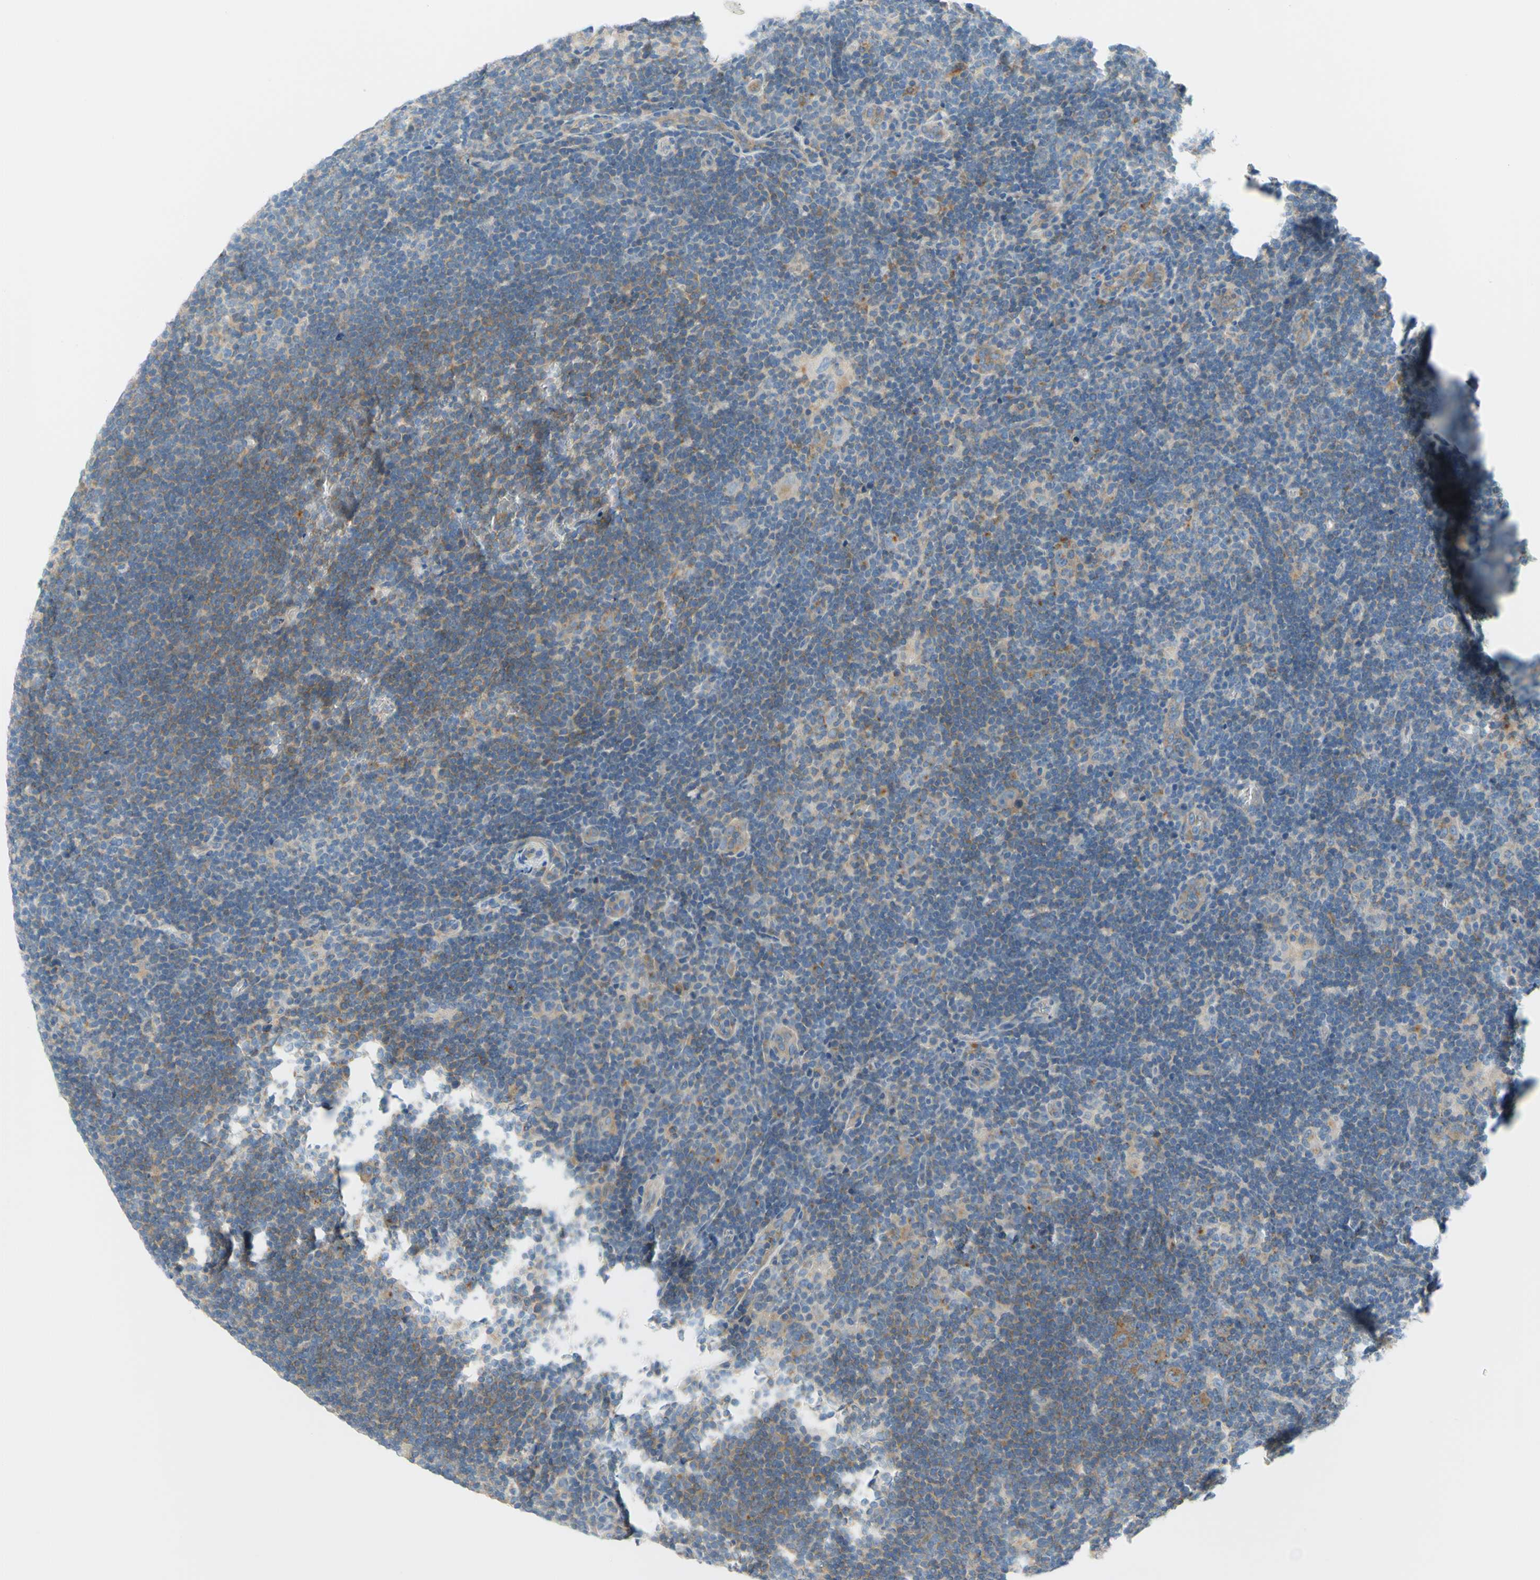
{"staining": {"intensity": "negative", "quantity": "none", "location": "none"}, "tissue": "lymphoma", "cell_type": "Tumor cells", "image_type": "cancer", "snomed": [{"axis": "morphology", "description": "Hodgkin's disease, NOS"}, {"axis": "topography", "description": "Lymph node"}], "caption": "Protein analysis of lymphoma shows no significant staining in tumor cells.", "gene": "FRMD4B", "patient": {"sex": "female", "age": 57}}